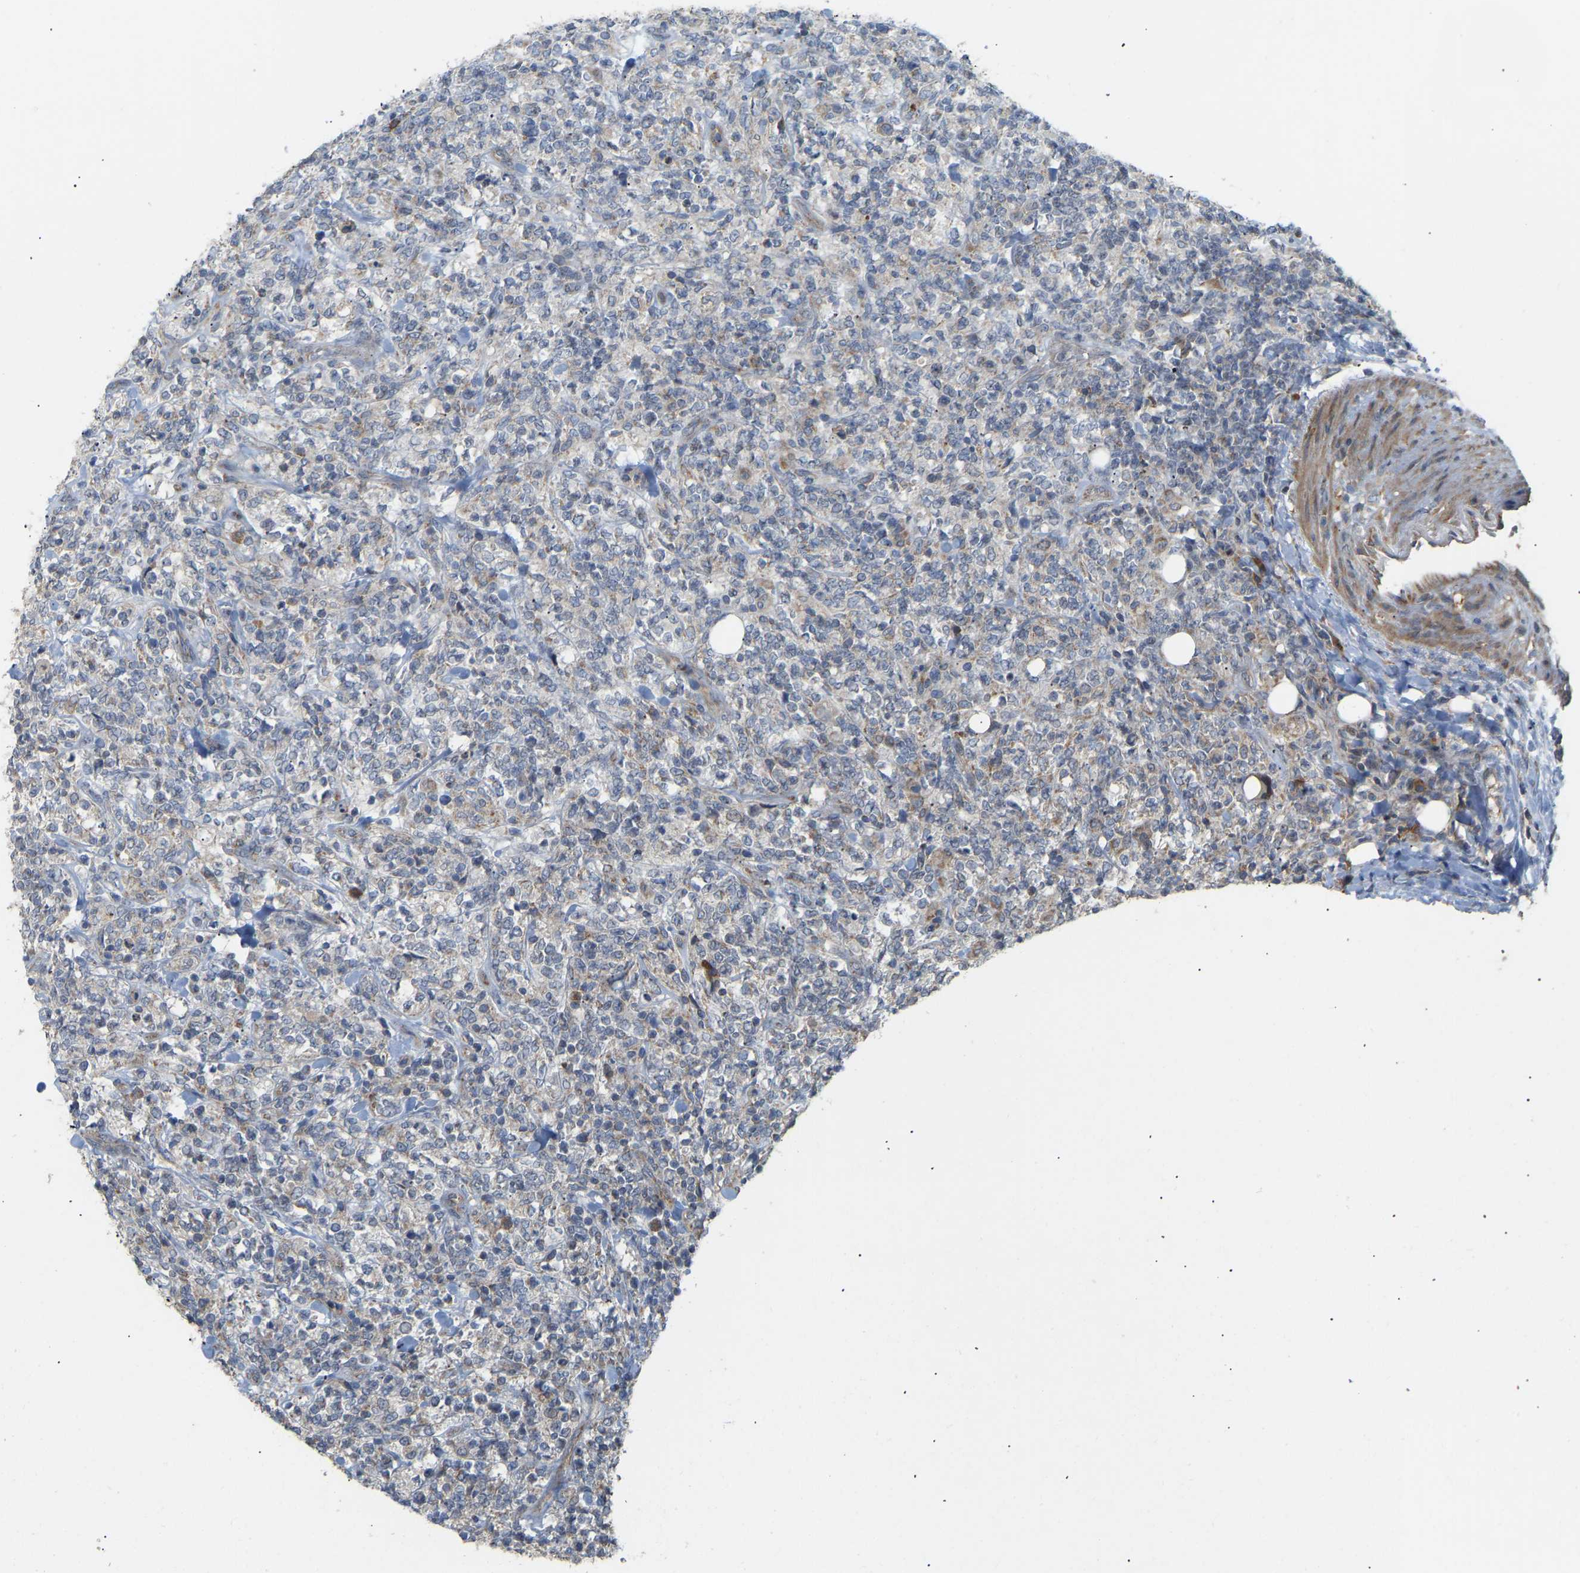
{"staining": {"intensity": "weak", "quantity": "<25%", "location": "cytoplasmic/membranous"}, "tissue": "lymphoma", "cell_type": "Tumor cells", "image_type": "cancer", "snomed": [{"axis": "morphology", "description": "Malignant lymphoma, non-Hodgkin's type, High grade"}, {"axis": "topography", "description": "Soft tissue"}], "caption": "Immunohistochemistry (IHC) of human malignant lymphoma, non-Hodgkin's type (high-grade) reveals no staining in tumor cells. The staining was performed using DAB to visualize the protein expression in brown, while the nuclei were stained in blue with hematoxylin (Magnification: 20x).", "gene": "HACD2", "patient": {"sex": "male", "age": 18}}